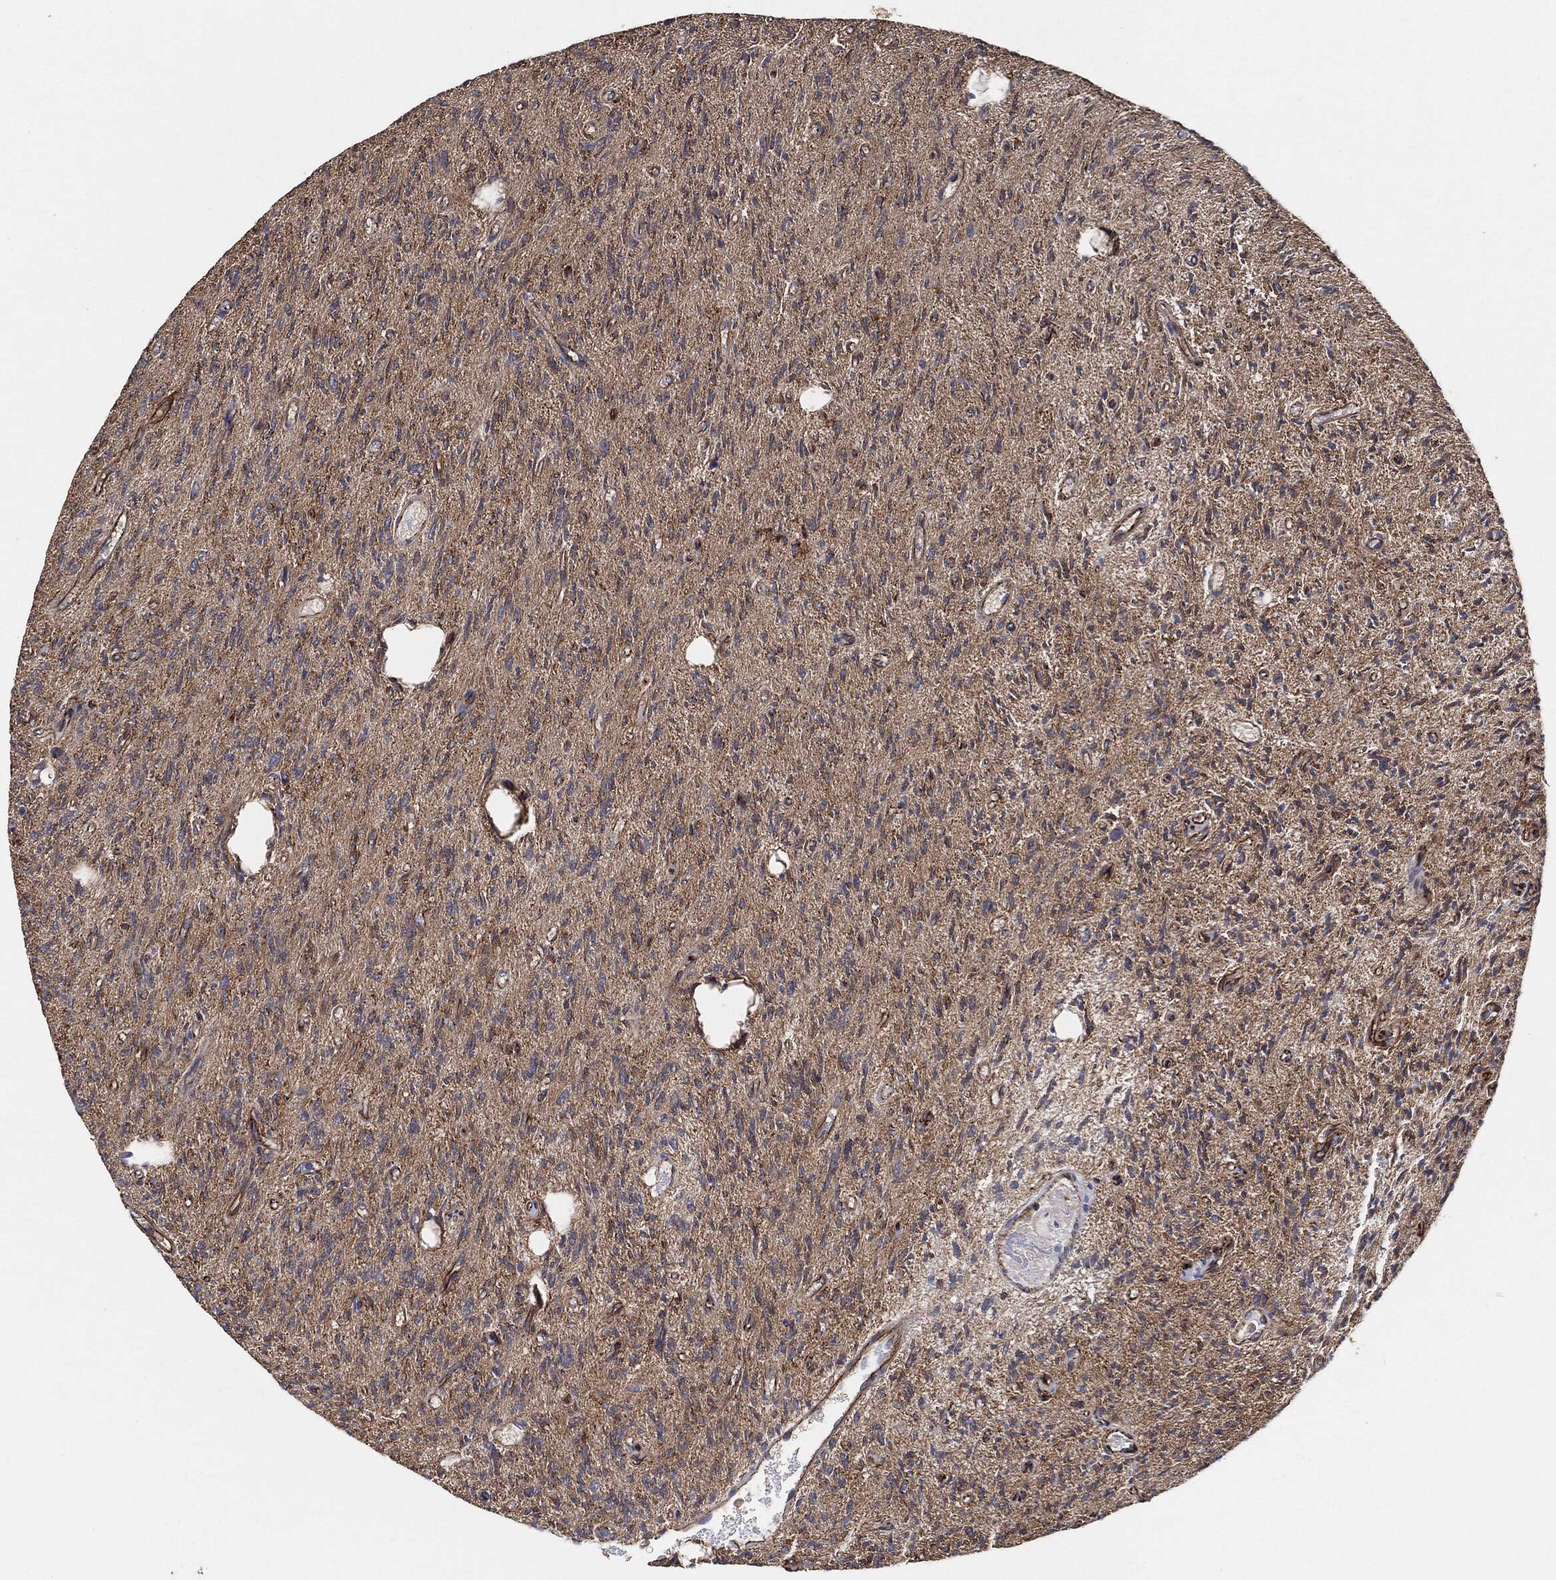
{"staining": {"intensity": "moderate", "quantity": "25%-75%", "location": "cytoplasmic/membranous"}, "tissue": "glioma", "cell_type": "Tumor cells", "image_type": "cancer", "snomed": [{"axis": "morphology", "description": "Glioma, malignant, High grade"}, {"axis": "topography", "description": "Brain"}], "caption": "Human high-grade glioma (malignant) stained with a protein marker exhibits moderate staining in tumor cells.", "gene": "CTNNA1", "patient": {"sex": "male", "age": 64}}